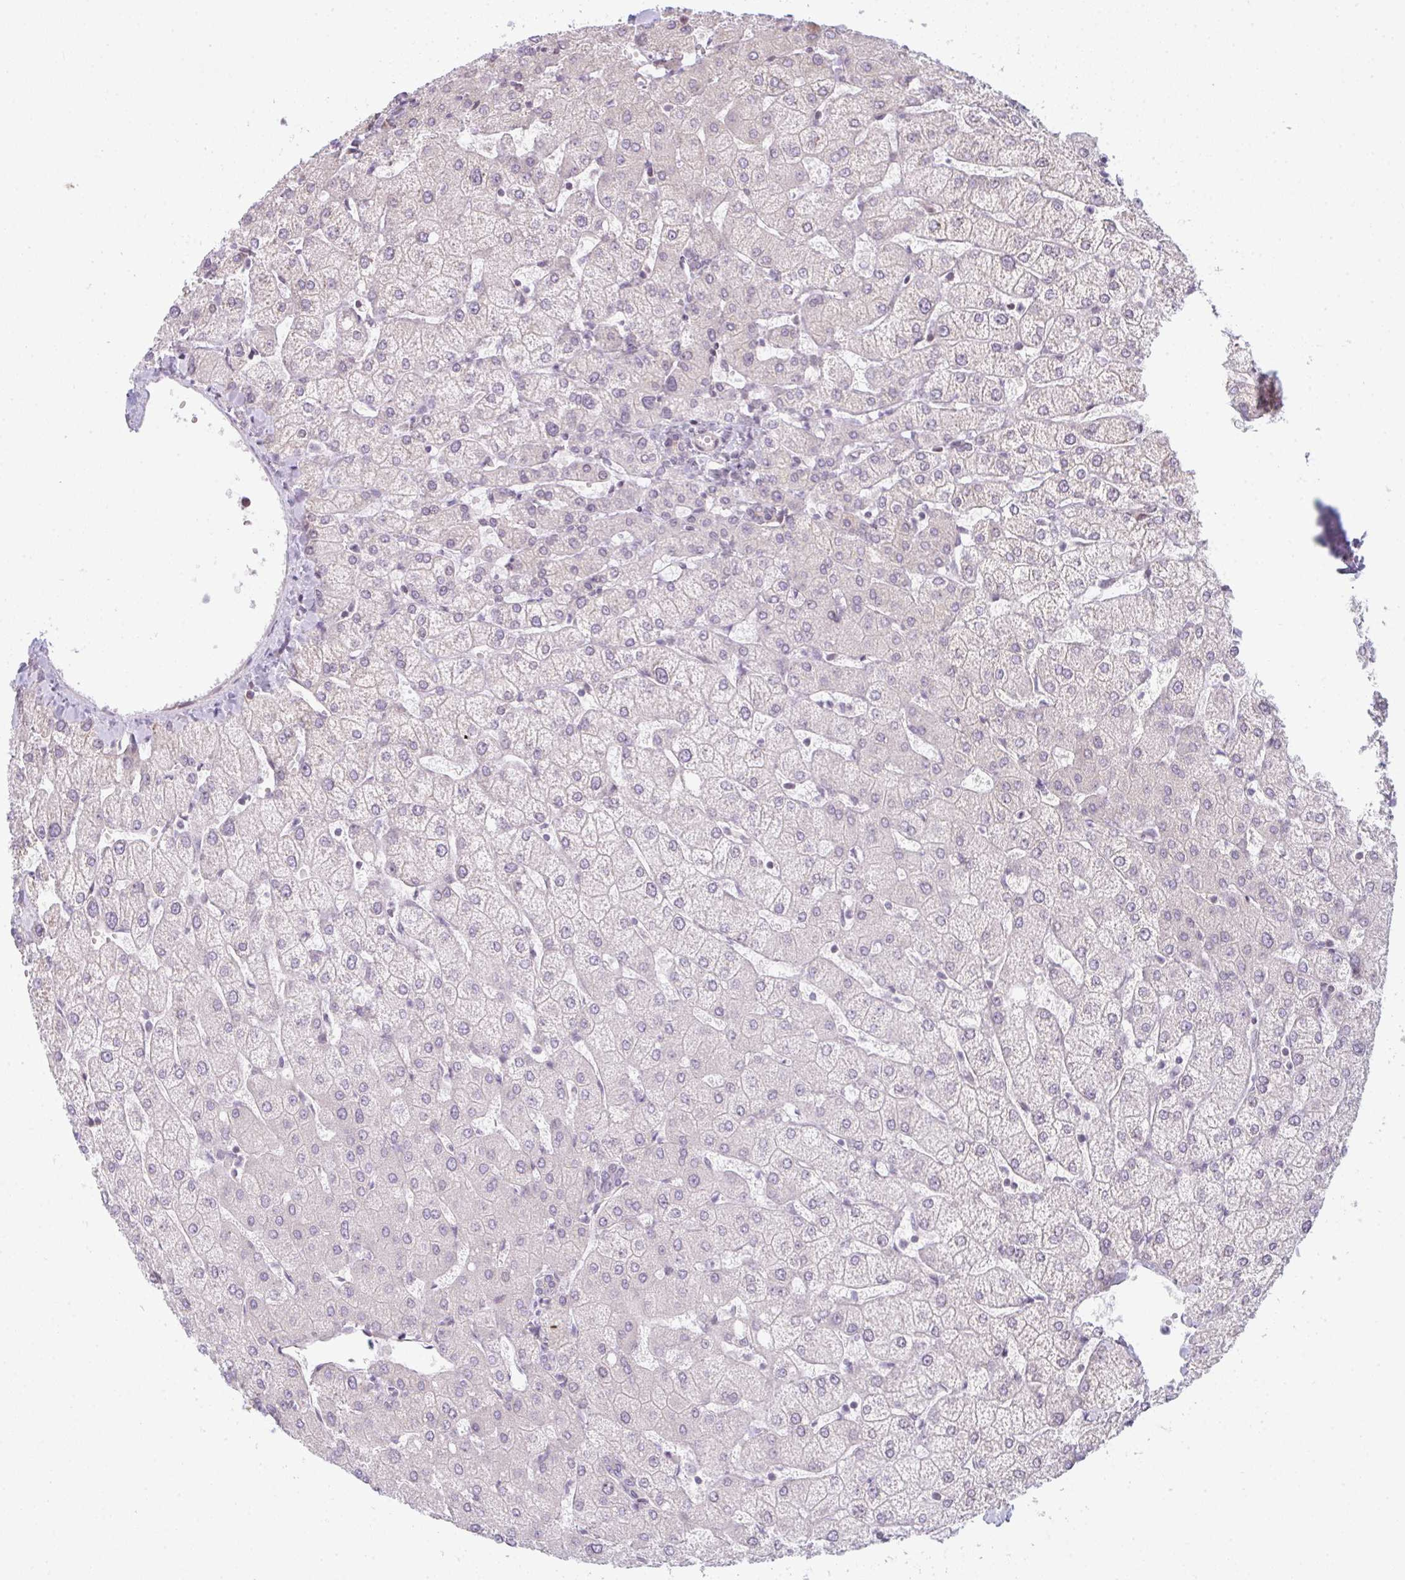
{"staining": {"intensity": "negative", "quantity": "none", "location": "none"}, "tissue": "liver", "cell_type": "Cholangiocytes", "image_type": "normal", "snomed": [{"axis": "morphology", "description": "Normal tissue, NOS"}, {"axis": "topography", "description": "Liver"}], "caption": "Liver was stained to show a protein in brown. There is no significant staining in cholangiocytes.", "gene": "TMEM237", "patient": {"sex": "female", "age": 54}}